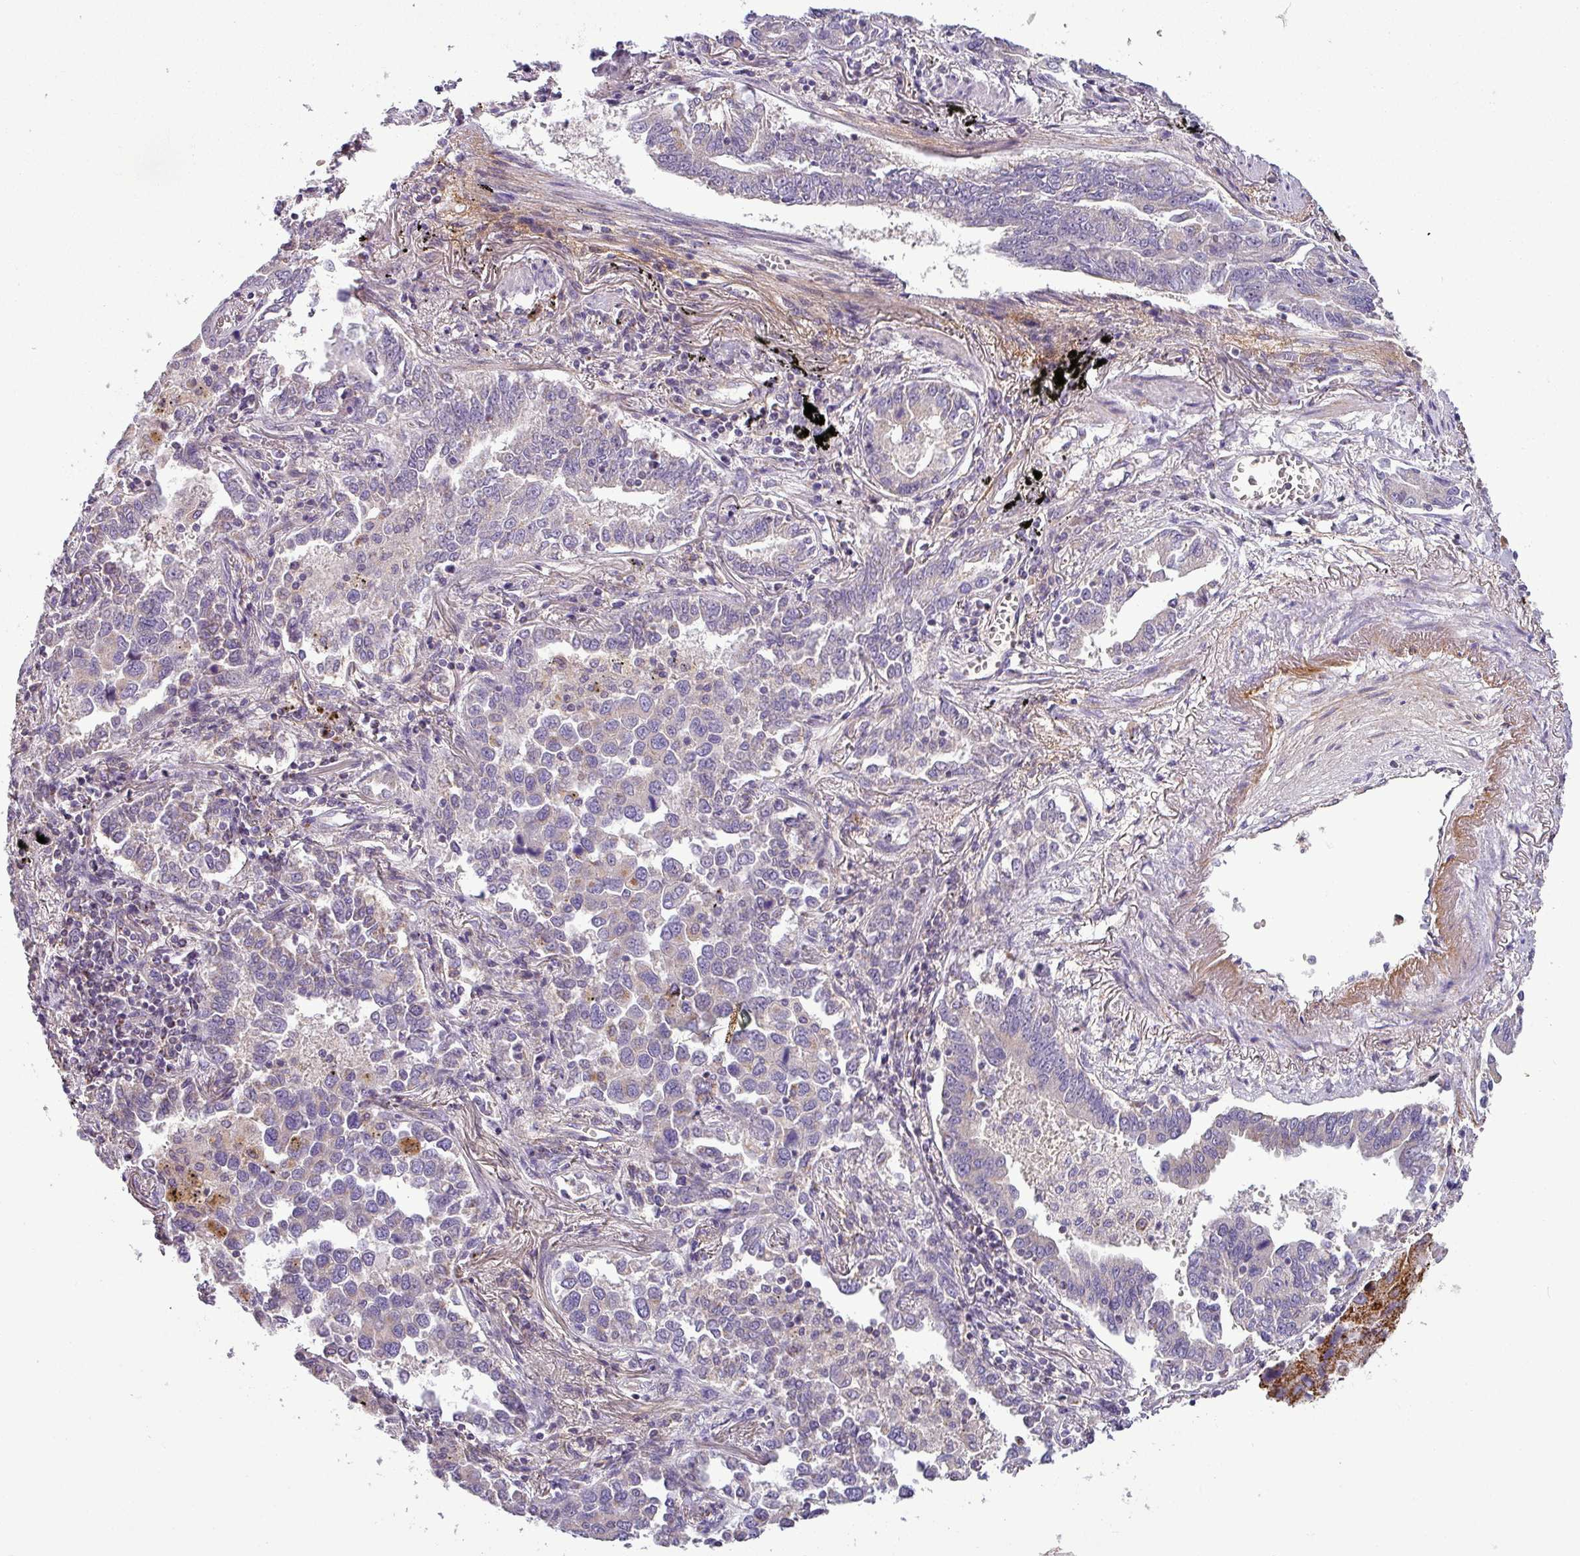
{"staining": {"intensity": "moderate", "quantity": "25%-75%", "location": "cytoplasmic/membranous"}, "tissue": "lung cancer", "cell_type": "Tumor cells", "image_type": "cancer", "snomed": [{"axis": "morphology", "description": "Adenocarcinoma, NOS"}, {"axis": "topography", "description": "Lung"}], "caption": "IHC staining of adenocarcinoma (lung), which demonstrates medium levels of moderate cytoplasmic/membranous expression in approximately 25%-75% of tumor cells indicating moderate cytoplasmic/membranous protein staining. The staining was performed using DAB (3,3'-diaminobenzidine) (brown) for protein detection and nuclei were counterstained in hematoxylin (blue).", "gene": "PNMA6A", "patient": {"sex": "male", "age": 67}}